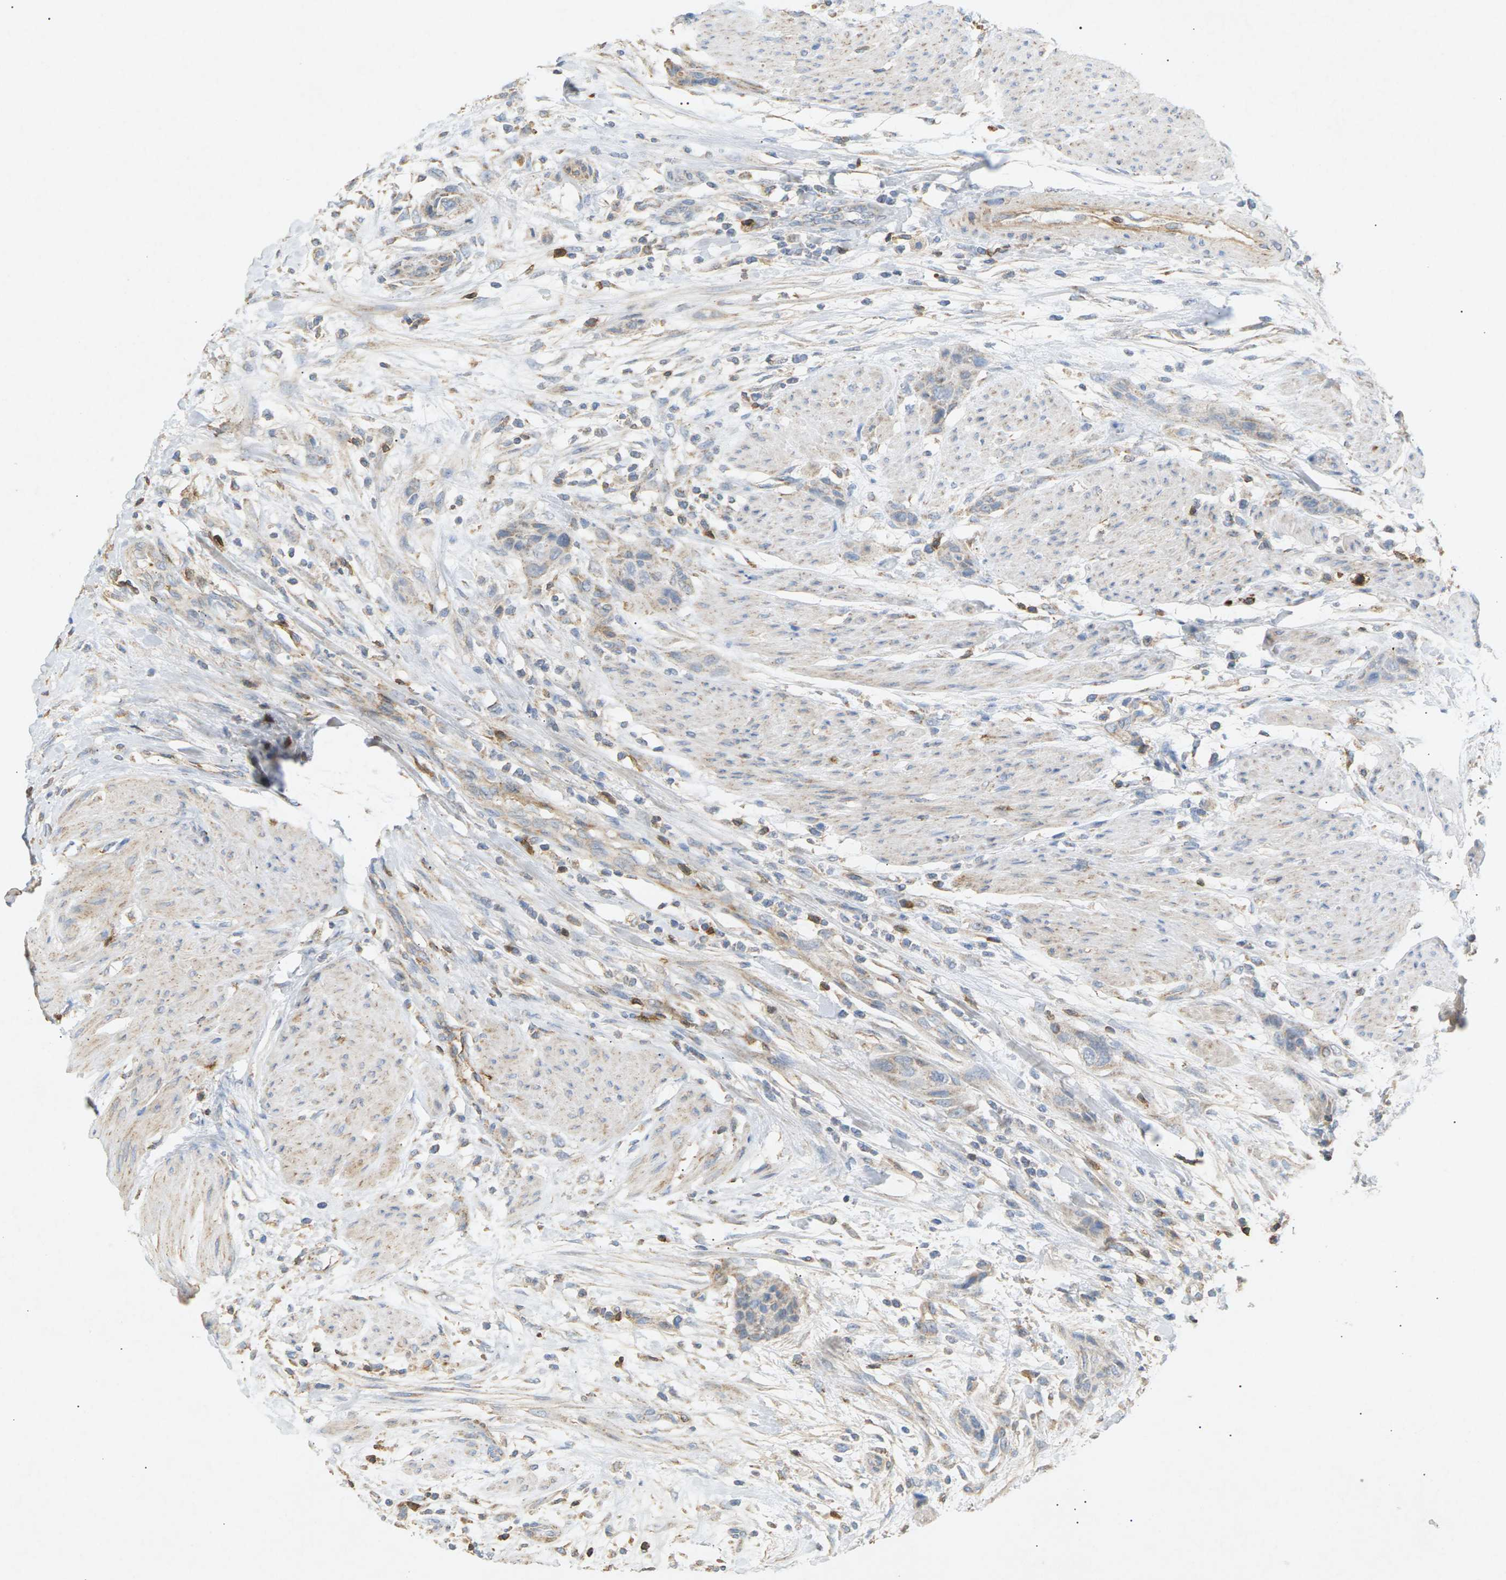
{"staining": {"intensity": "weak", "quantity": "<25%", "location": "cytoplasmic/membranous"}, "tissue": "urothelial cancer", "cell_type": "Tumor cells", "image_type": "cancer", "snomed": [{"axis": "morphology", "description": "Urothelial carcinoma, High grade"}, {"axis": "topography", "description": "Urinary bladder"}], "caption": "The micrograph shows no staining of tumor cells in urothelial cancer.", "gene": "LIME1", "patient": {"sex": "male", "age": 35}}